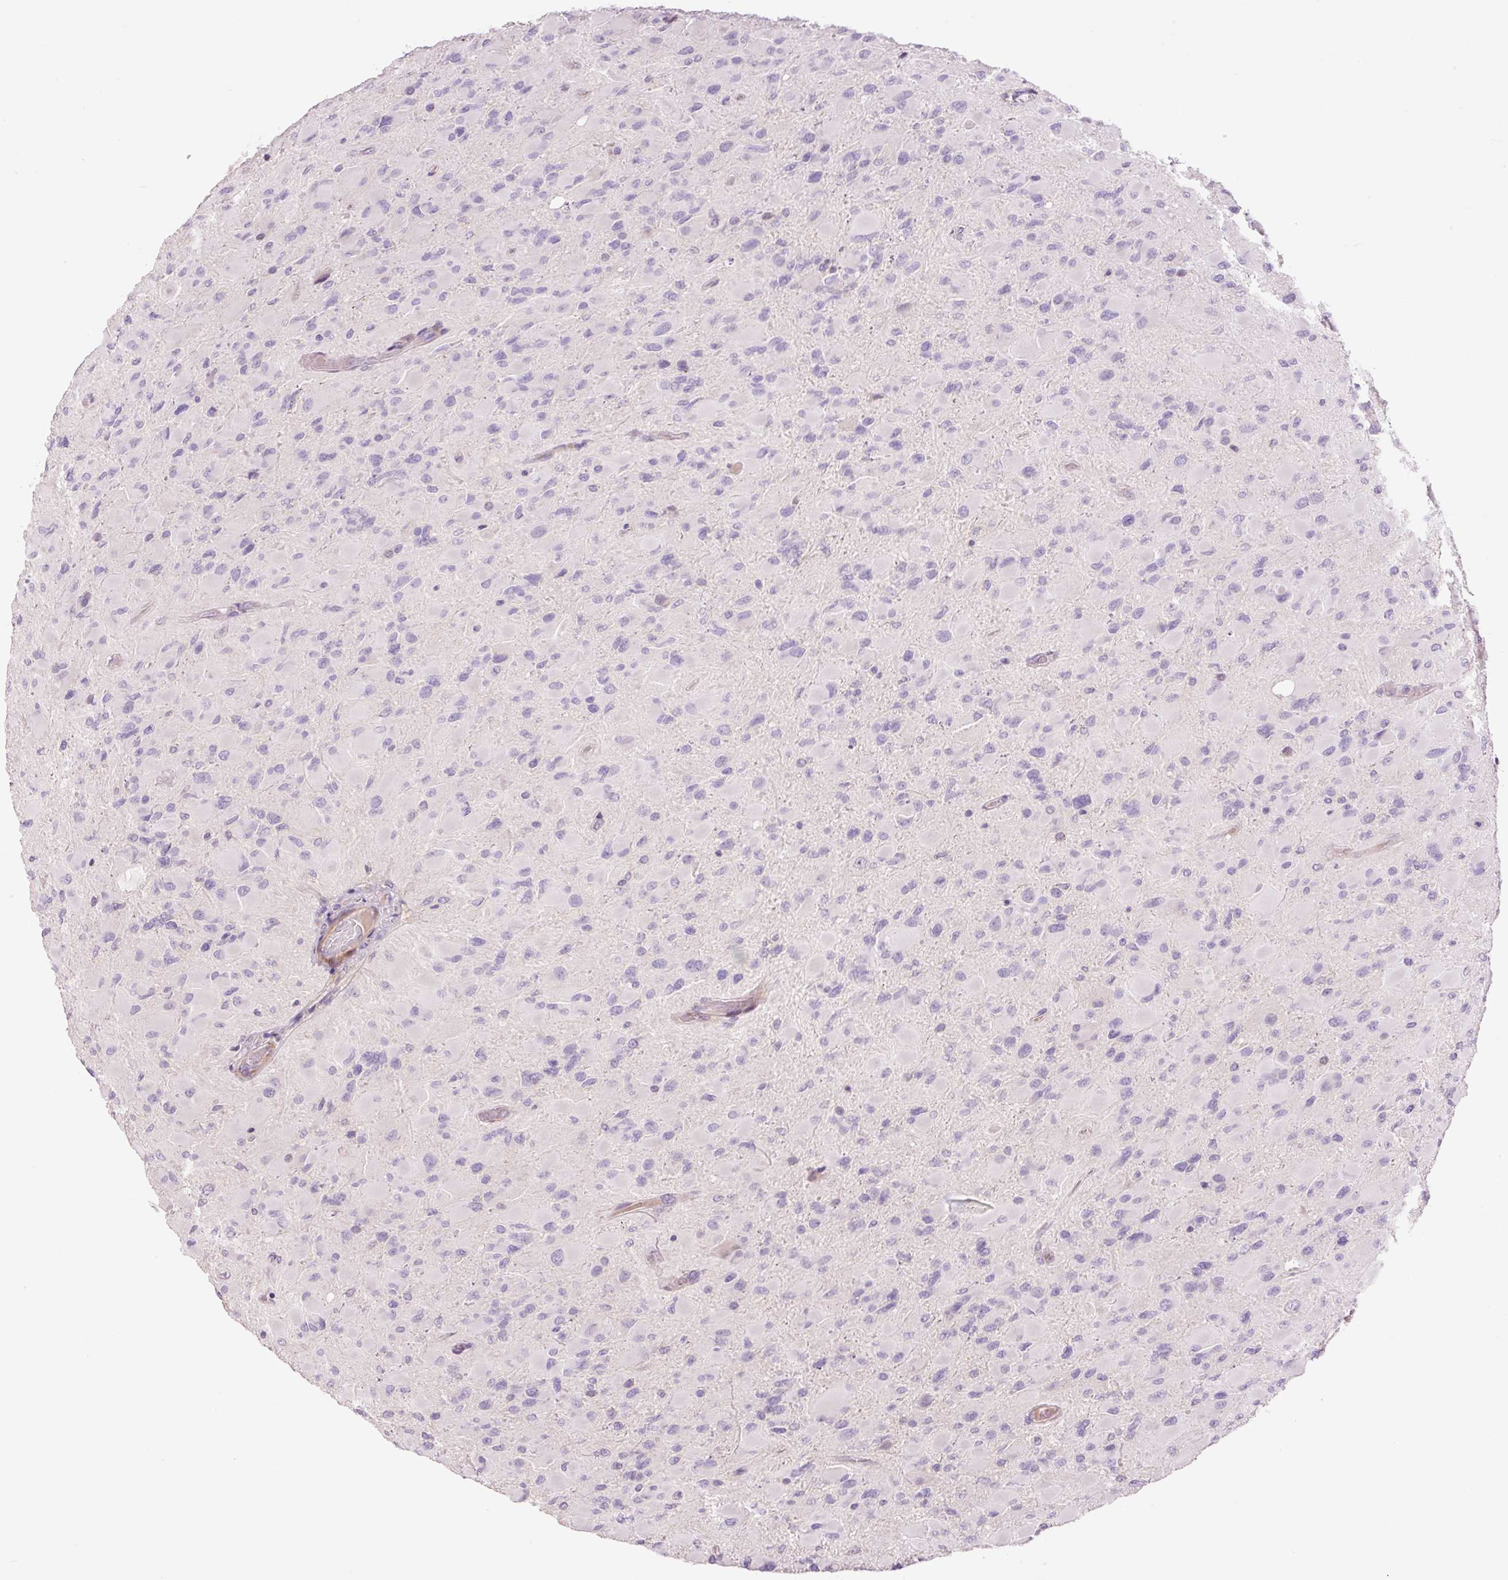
{"staining": {"intensity": "negative", "quantity": "none", "location": "none"}, "tissue": "glioma", "cell_type": "Tumor cells", "image_type": "cancer", "snomed": [{"axis": "morphology", "description": "Glioma, malignant, High grade"}, {"axis": "topography", "description": "Cerebral cortex"}], "caption": "High-grade glioma (malignant) stained for a protein using immunohistochemistry (IHC) demonstrates no positivity tumor cells.", "gene": "HNF1A", "patient": {"sex": "female", "age": 36}}